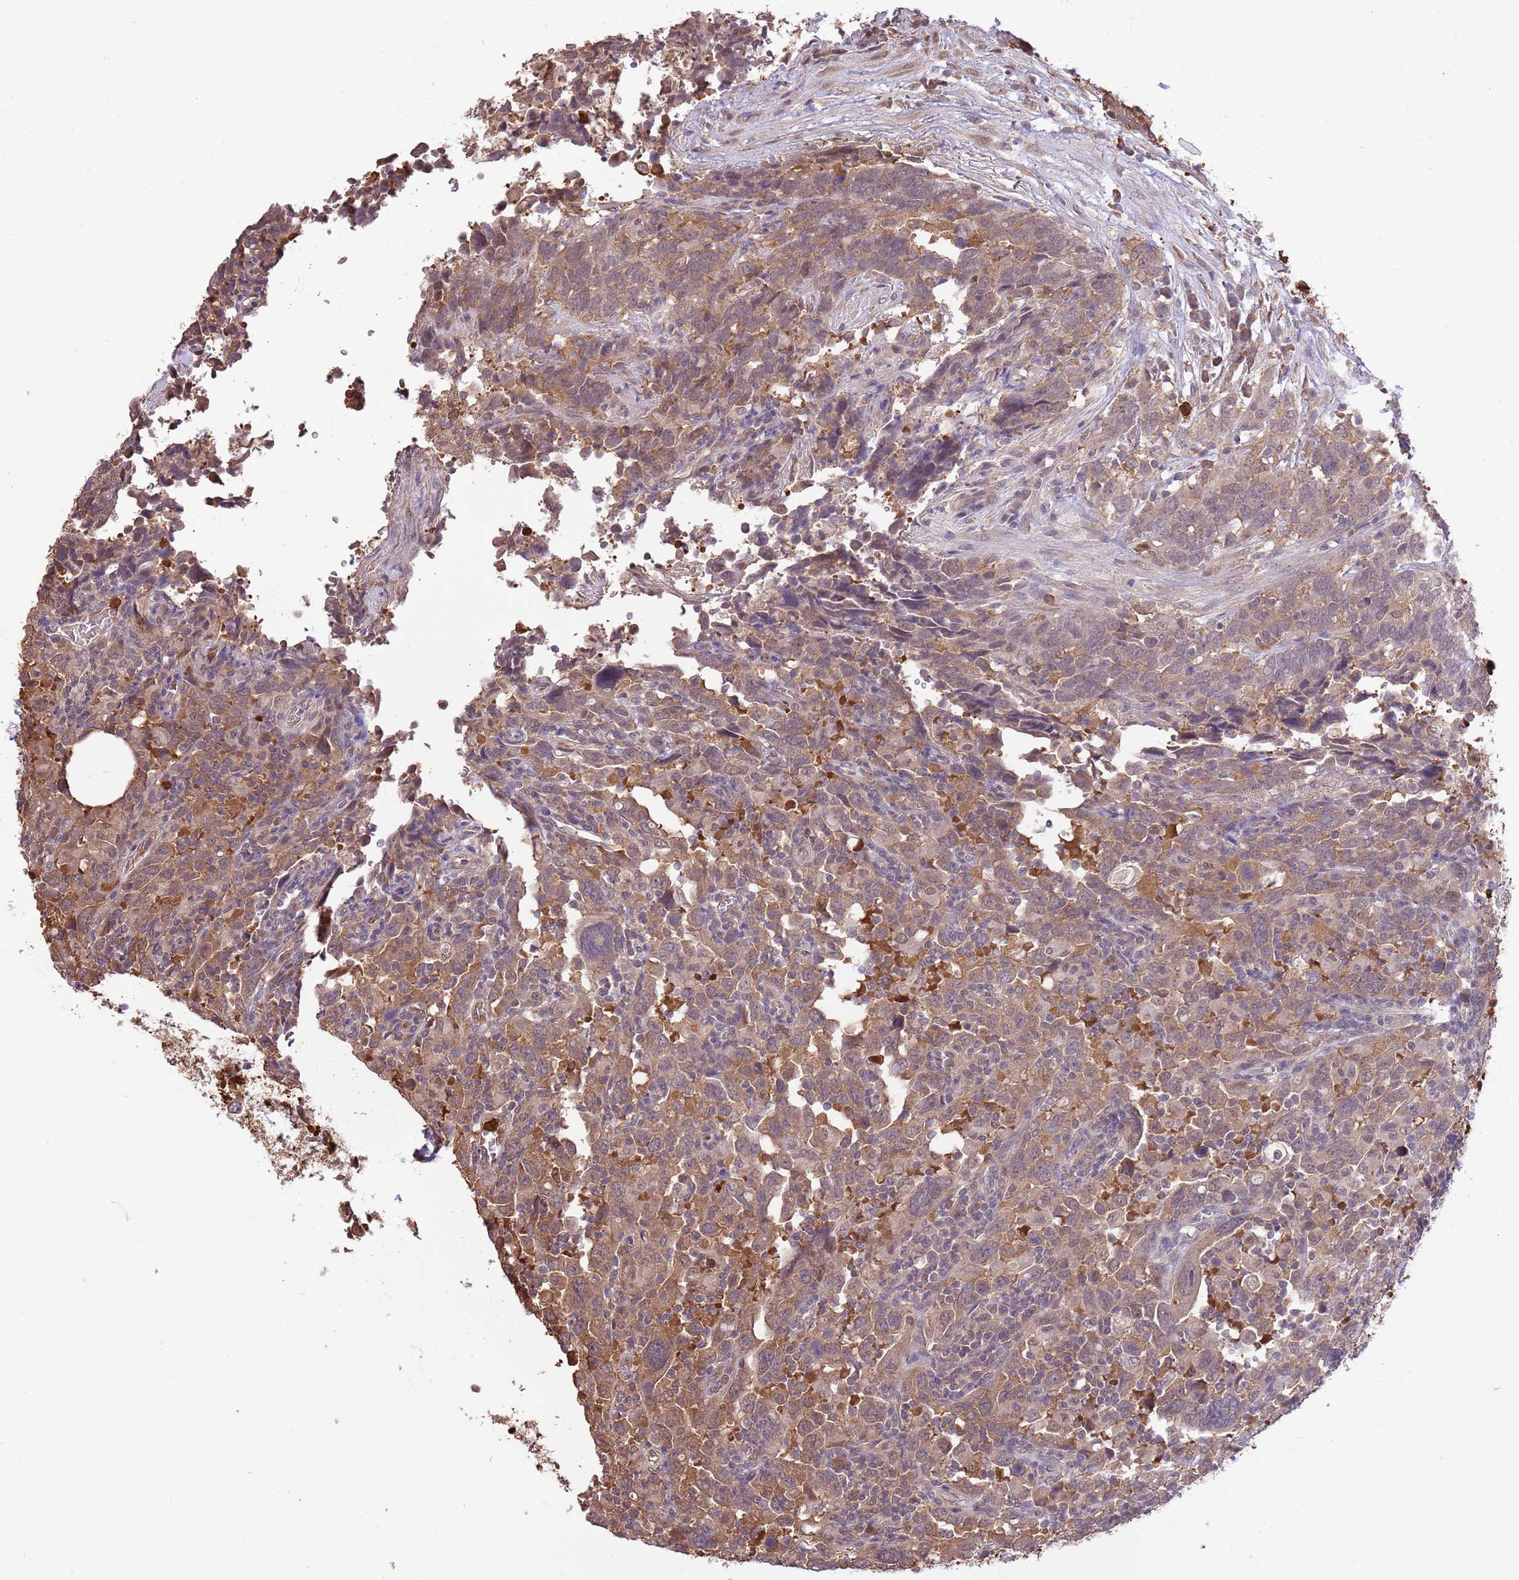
{"staining": {"intensity": "moderate", "quantity": ">75%", "location": "cytoplasmic/membranous"}, "tissue": "urothelial cancer", "cell_type": "Tumor cells", "image_type": "cancer", "snomed": [{"axis": "morphology", "description": "Urothelial carcinoma, High grade"}, {"axis": "topography", "description": "Urinary bladder"}], "caption": "Immunohistochemical staining of human urothelial carcinoma (high-grade) exhibits medium levels of moderate cytoplasmic/membranous protein expression in approximately >75% of tumor cells.", "gene": "AMIGO1", "patient": {"sex": "male", "age": 61}}